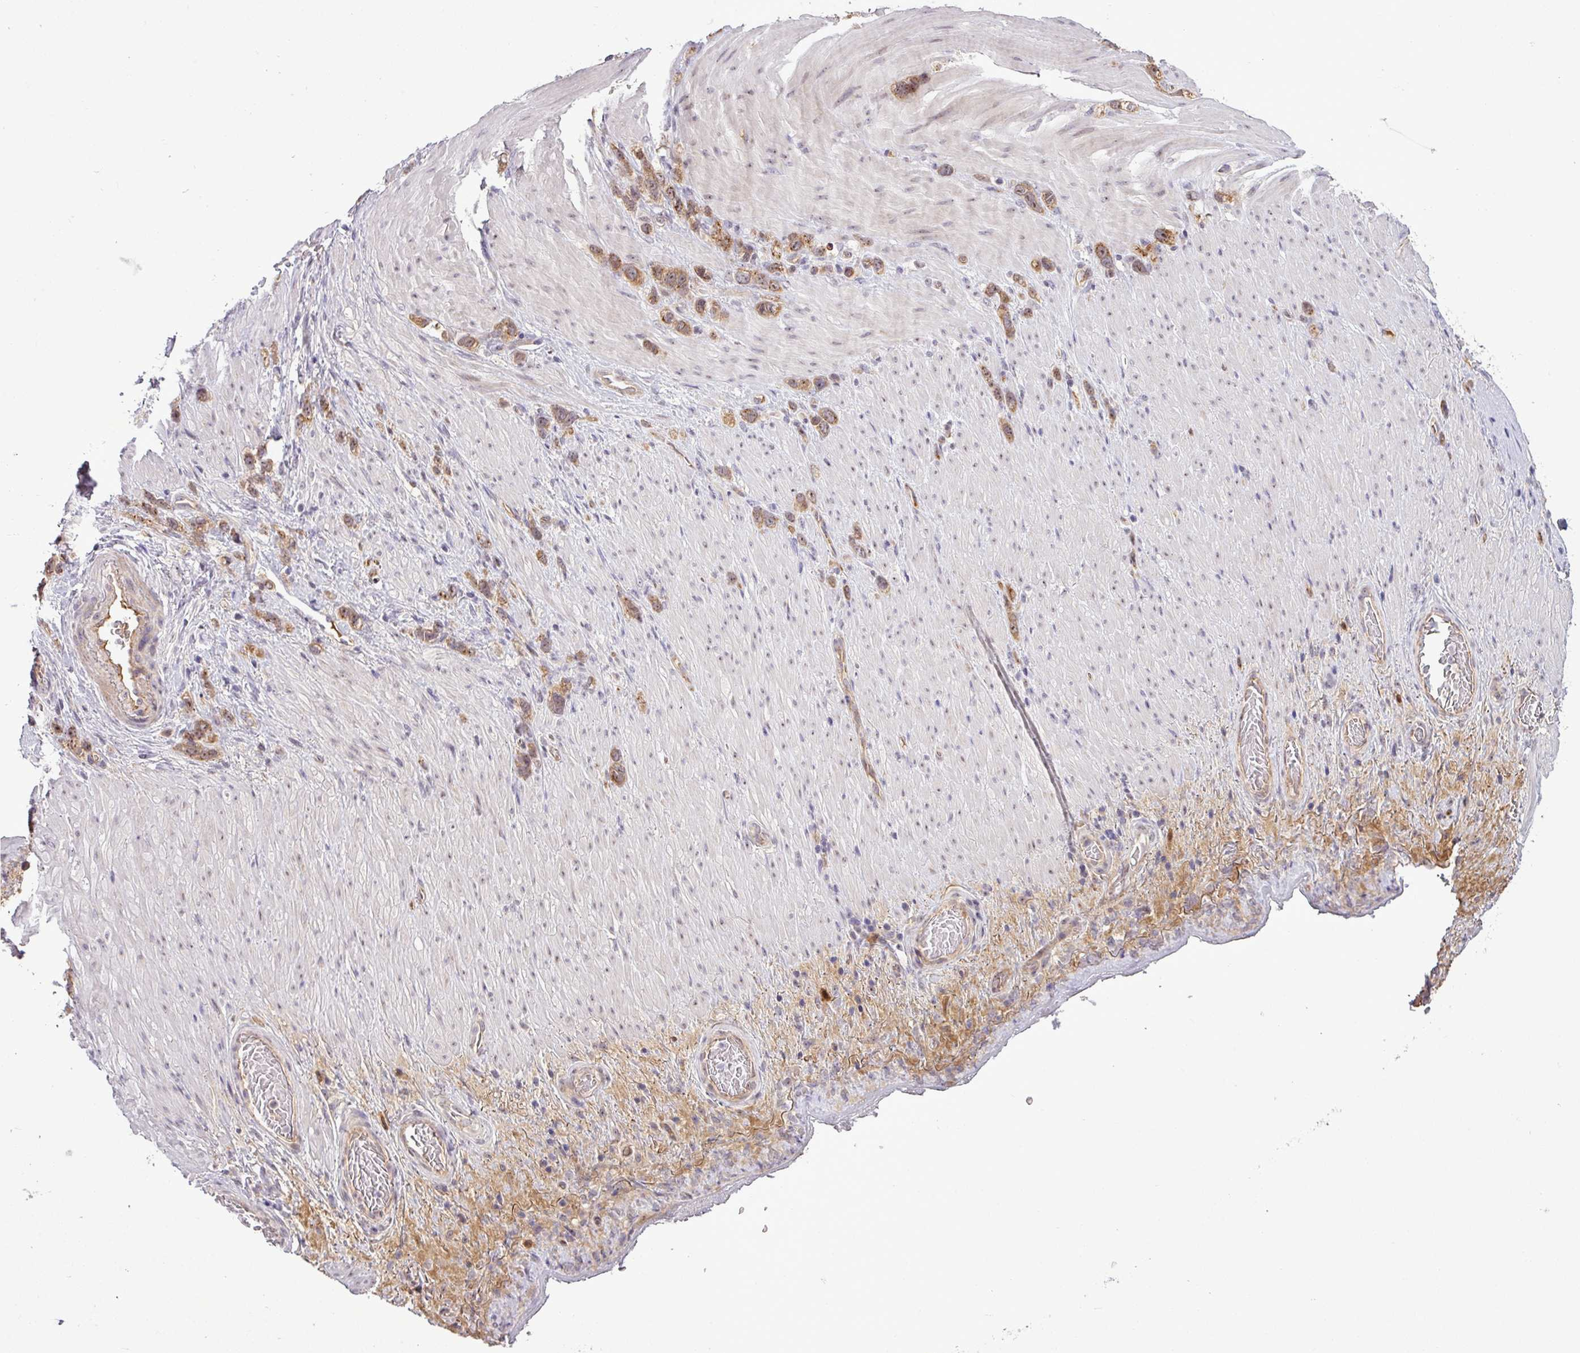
{"staining": {"intensity": "moderate", "quantity": ">75%", "location": "cytoplasmic/membranous,nuclear"}, "tissue": "stomach cancer", "cell_type": "Tumor cells", "image_type": "cancer", "snomed": [{"axis": "morphology", "description": "Adenocarcinoma, NOS"}, {"axis": "topography", "description": "Stomach"}], "caption": "IHC photomicrograph of human stomach cancer stained for a protein (brown), which displays medium levels of moderate cytoplasmic/membranous and nuclear staining in approximately >75% of tumor cells.", "gene": "PCDH1", "patient": {"sex": "female", "age": 65}}